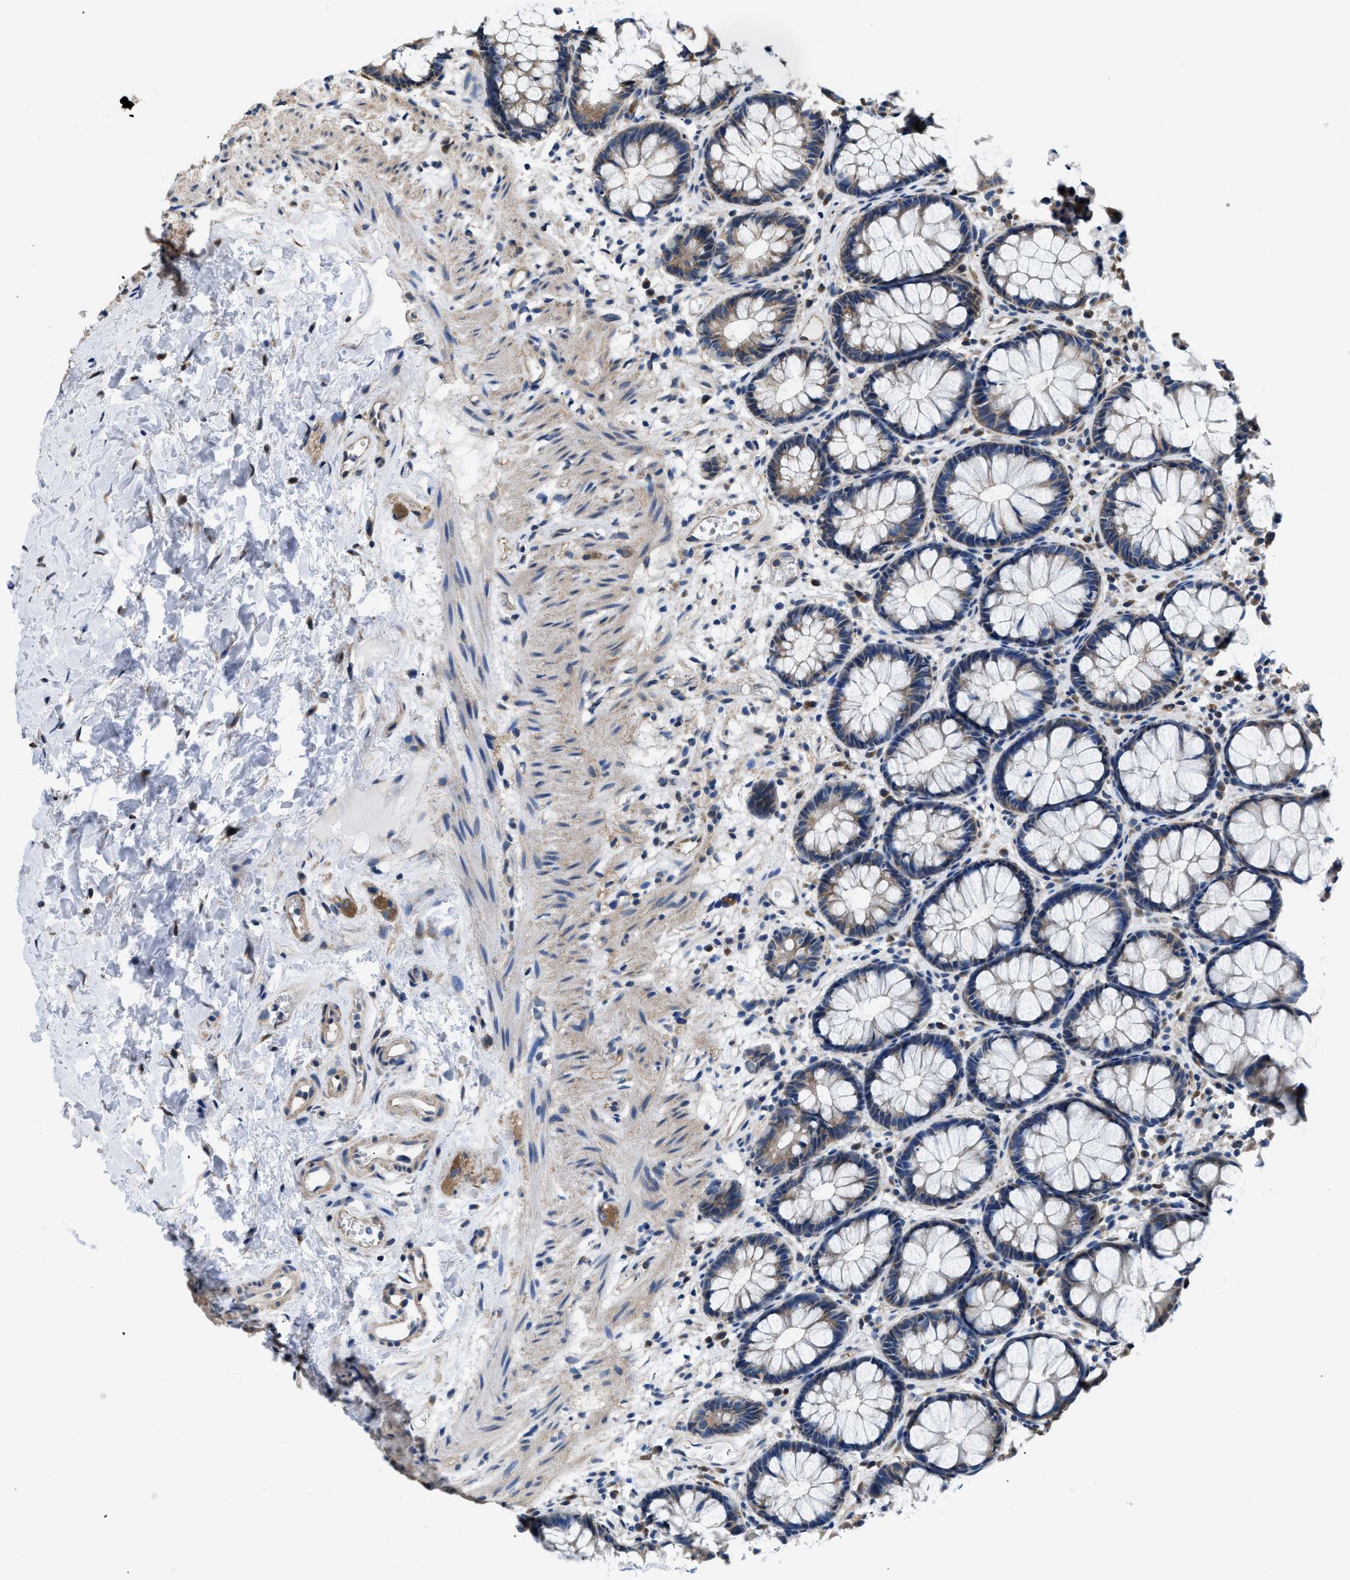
{"staining": {"intensity": "moderate", "quantity": ">75%", "location": "cytoplasmic/membranous"}, "tissue": "rectum", "cell_type": "Glandular cells", "image_type": "normal", "snomed": [{"axis": "morphology", "description": "Normal tissue, NOS"}, {"axis": "topography", "description": "Rectum"}], "caption": "Immunohistochemistry of unremarkable rectum exhibits medium levels of moderate cytoplasmic/membranous staining in approximately >75% of glandular cells. Immunohistochemistry stains the protein of interest in brown and the nuclei are stained blue.", "gene": "CEP128", "patient": {"sex": "male", "age": 64}}